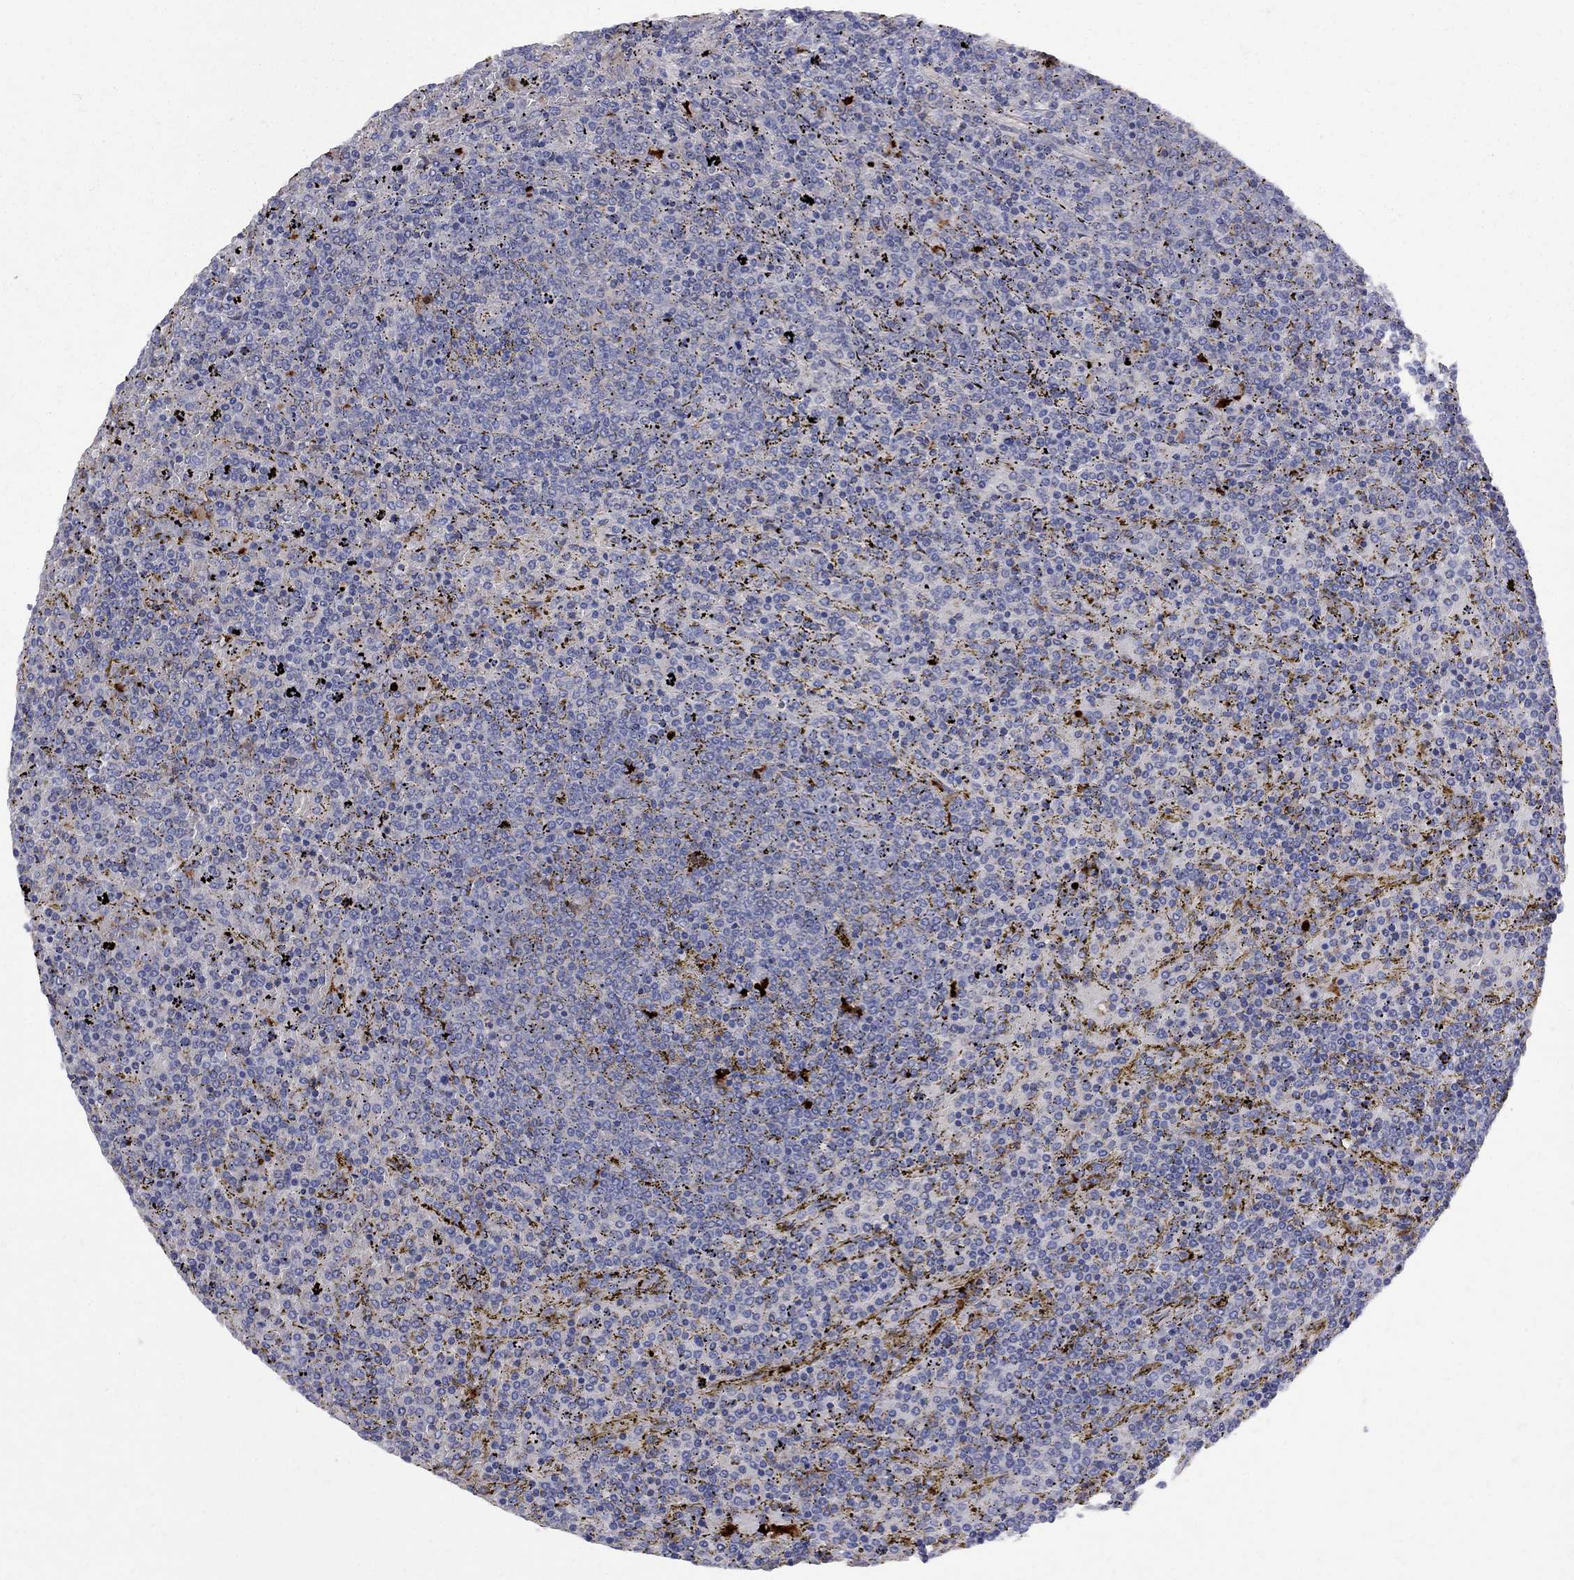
{"staining": {"intensity": "negative", "quantity": "none", "location": "none"}, "tissue": "lymphoma", "cell_type": "Tumor cells", "image_type": "cancer", "snomed": [{"axis": "morphology", "description": "Malignant lymphoma, non-Hodgkin's type, Low grade"}, {"axis": "topography", "description": "Spleen"}], "caption": "An image of human low-grade malignant lymphoma, non-Hodgkin's type is negative for staining in tumor cells.", "gene": "MTHFR", "patient": {"sex": "female", "age": 77}}